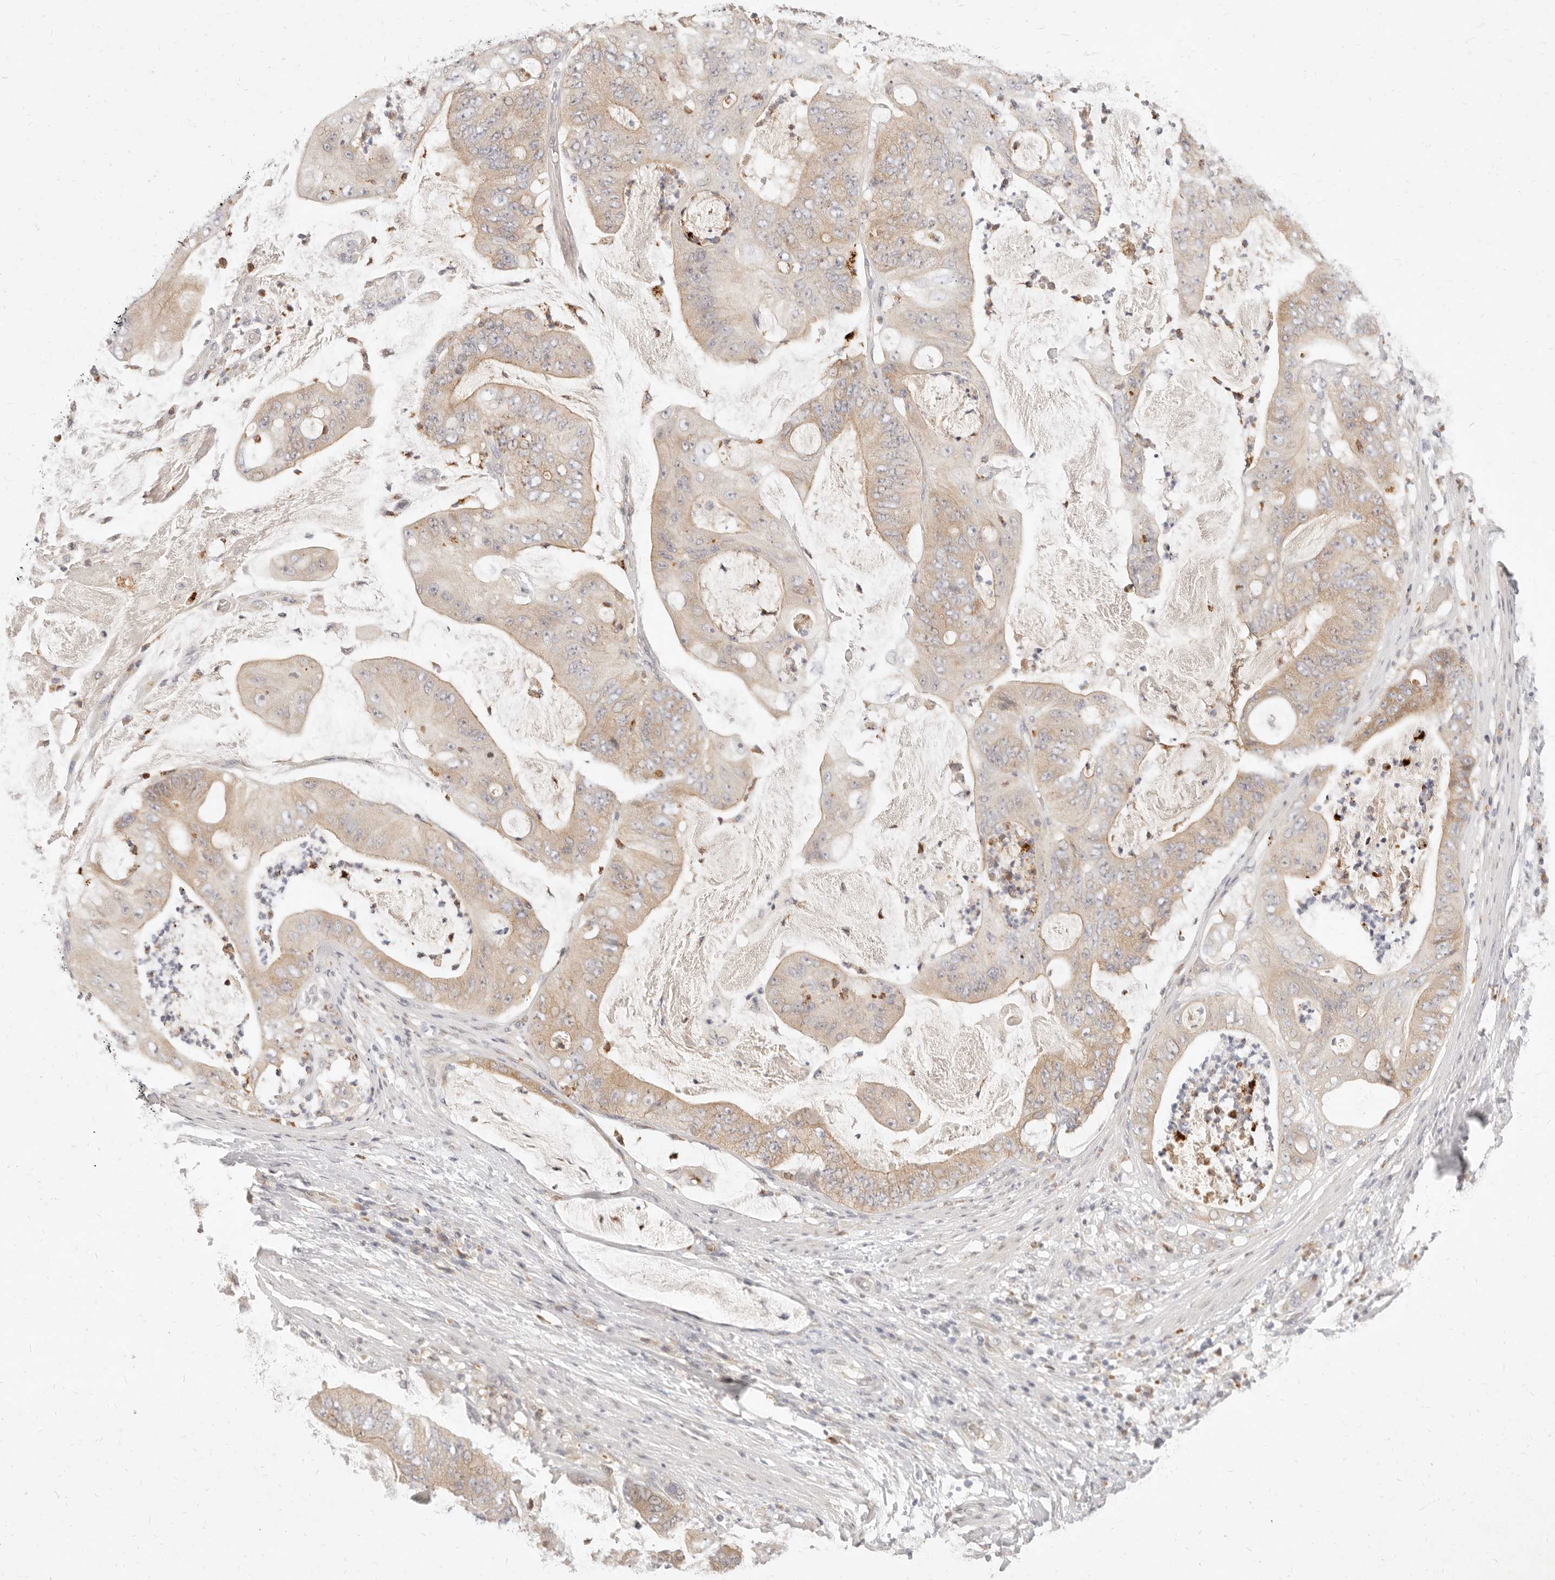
{"staining": {"intensity": "moderate", "quantity": ">75%", "location": "cytoplasmic/membranous"}, "tissue": "stomach cancer", "cell_type": "Tumor cells", "image_type": "cancer", "snomed": [{"axis": "morphology", "description": "Adenocarcinoma, NOS"}, {"axis": "topography", "description": "Stomach"}], "caption": "Brown immunohistochemical staining in human stomach cancer (adenocarcinoma) demonstrates moderate cytoplasmic/membranous positivity in about >75% of tumor cells.", "gene": "ASCL3", "patient": {"sex": "female", "age": 73}}